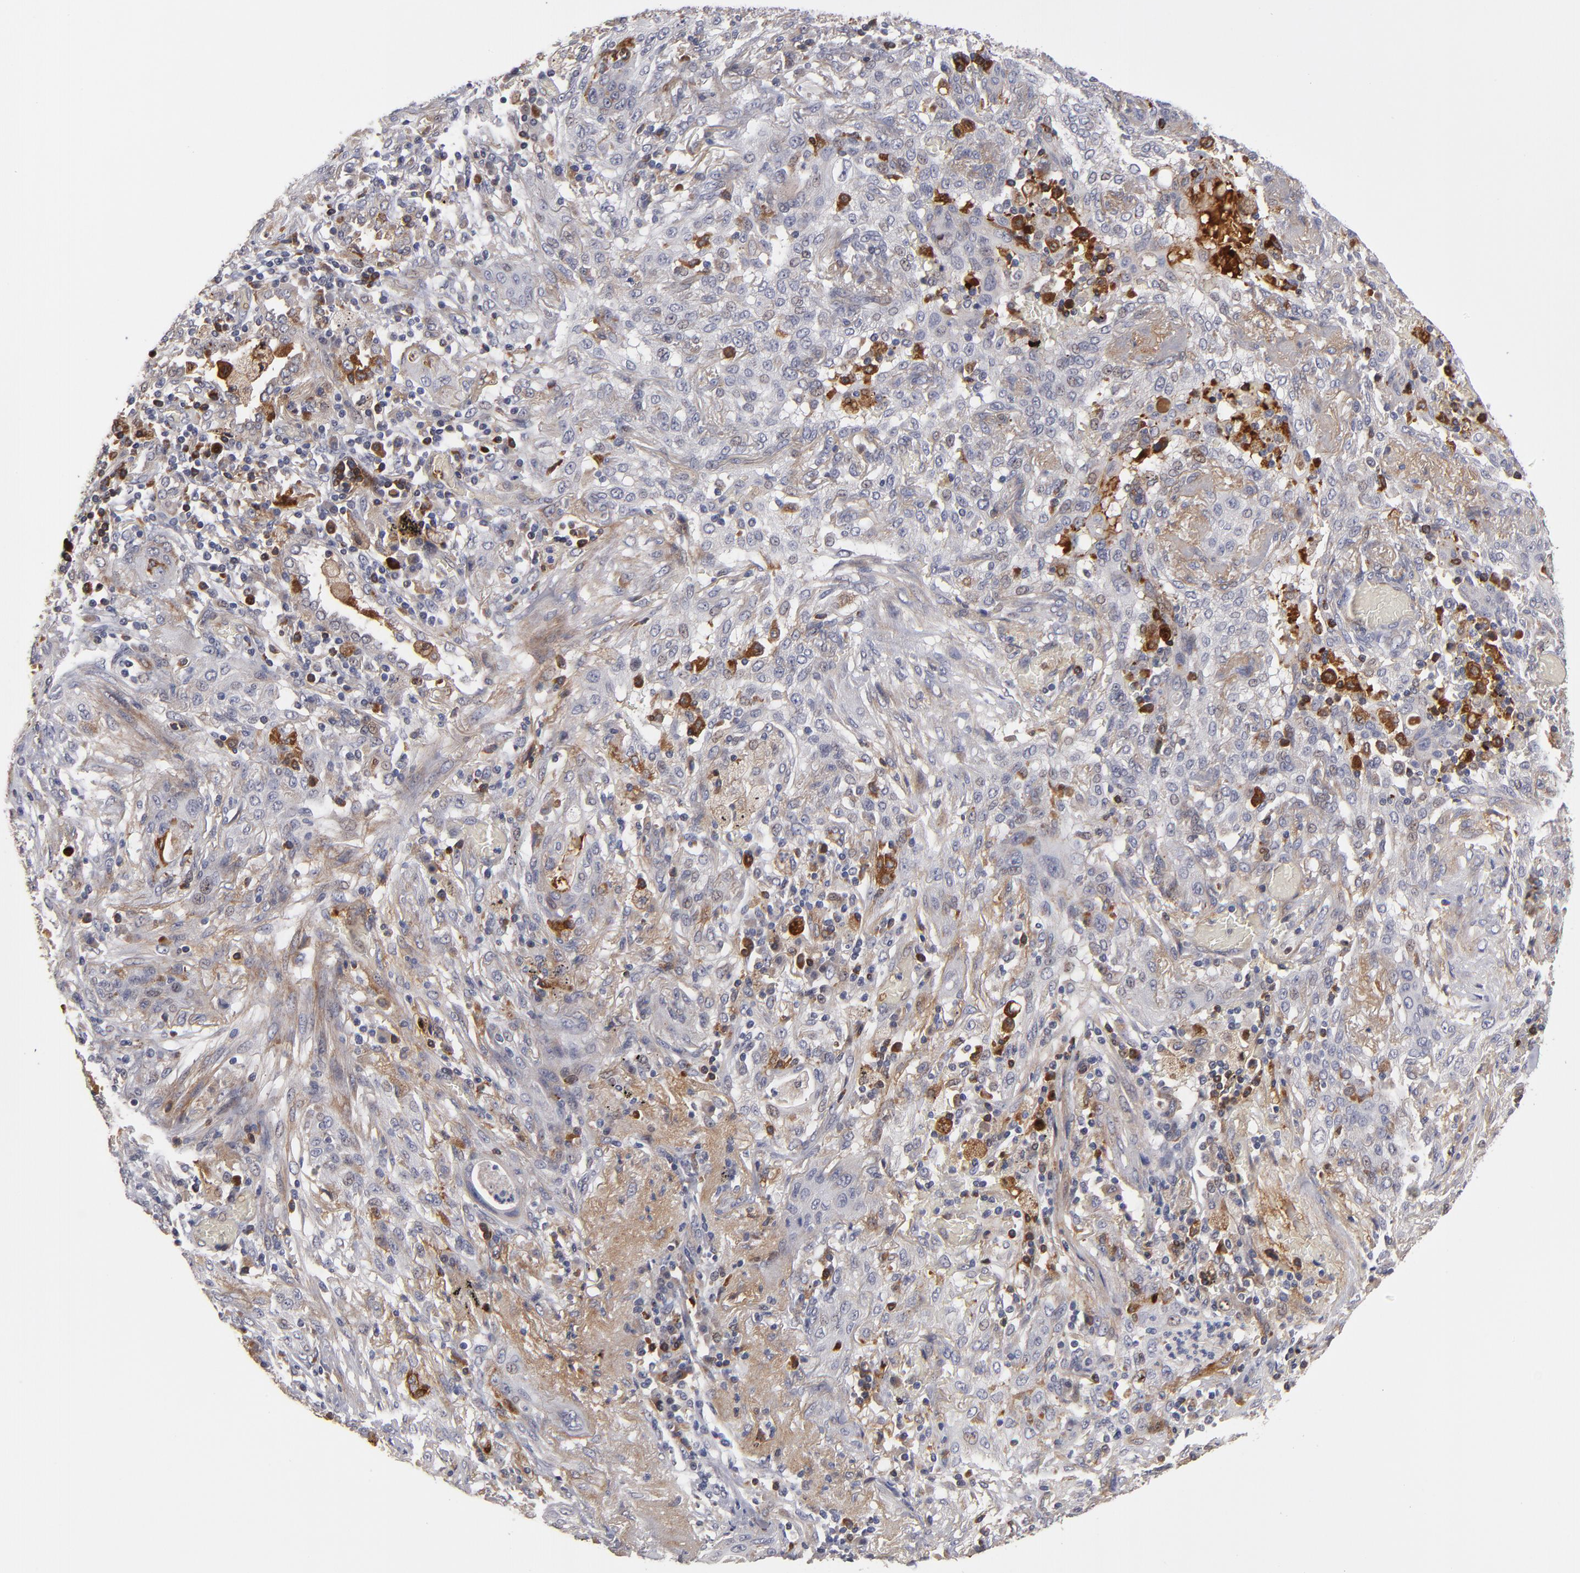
{"staining": {"intensity": "negative", "quantity": "none", "location": "none"}, "tissue": "lung cancer", "cell_type": "Tumor cells", "image_type": "cancer", "snomed": [{"axis": "morphology", "description": "Squamous cell carcinoma, NOS"}, {"axis": "topography", "description": "Lung"}], "caption": "There is no significant staining in tumor cells of lung cancer.", "gene": "EXD2", "patient": {"sex": "female", "age": 47}}